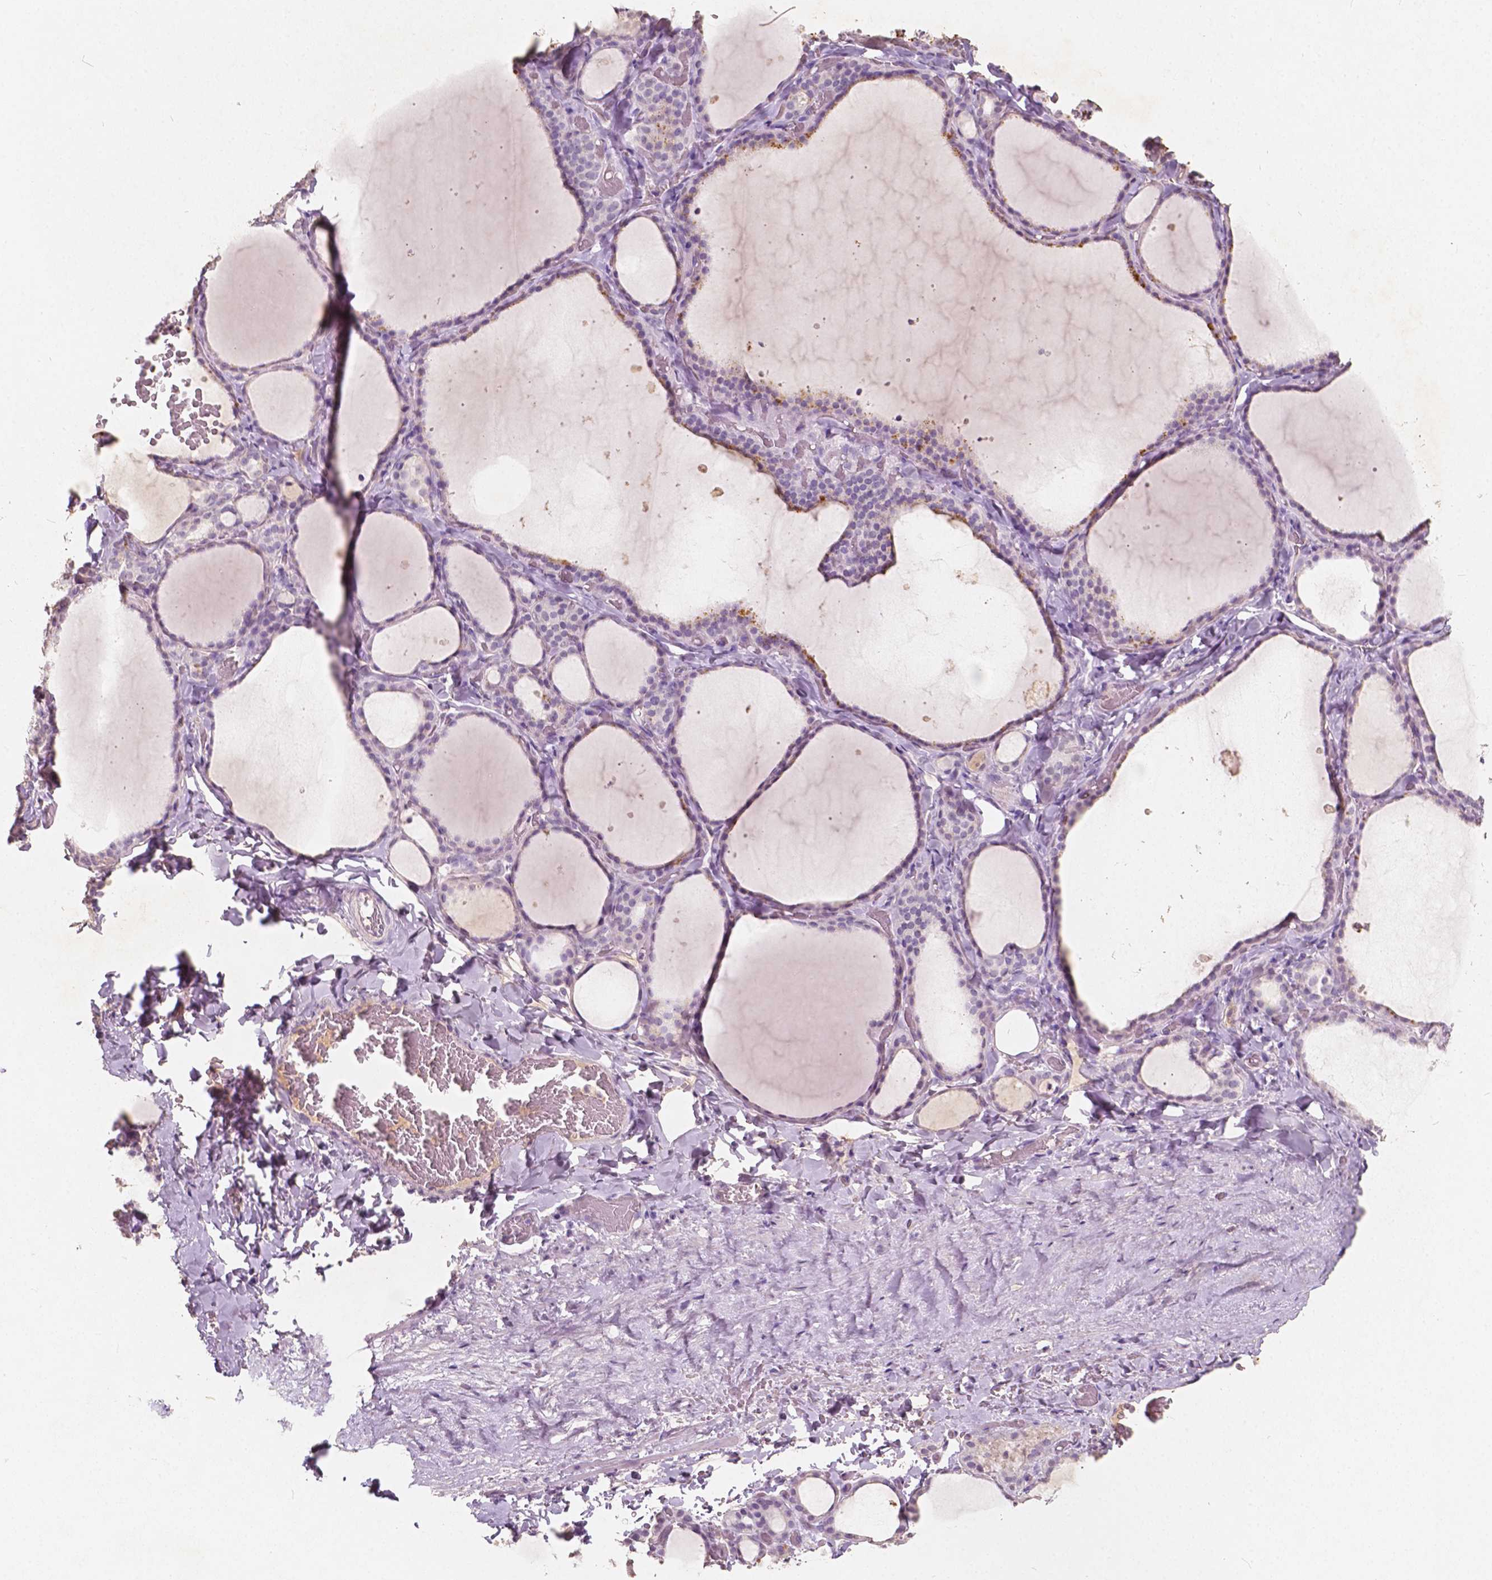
{"staining": {"intensity": "moderate", "quantity": "<25%", "location": "cytoplasmic/membranous"}, "tissue": "thyroid gland", "cell_type": "Glandular cells", "image_type": "normal", "snomed": [{"axis": "morphology", "description": "Normal tissue, NOS"}, {"axis": "topography", "description": "Thyroid gland"}], "caption": "Immunohistochemistry image of benign thyroid gland stained for a protein (brown), which displays low levels of moderate cytoplasmic/membranous staining in about <25% of glandular cells.", "gene": "SOX15", "patient": {"sex": "female", "age": 22}}